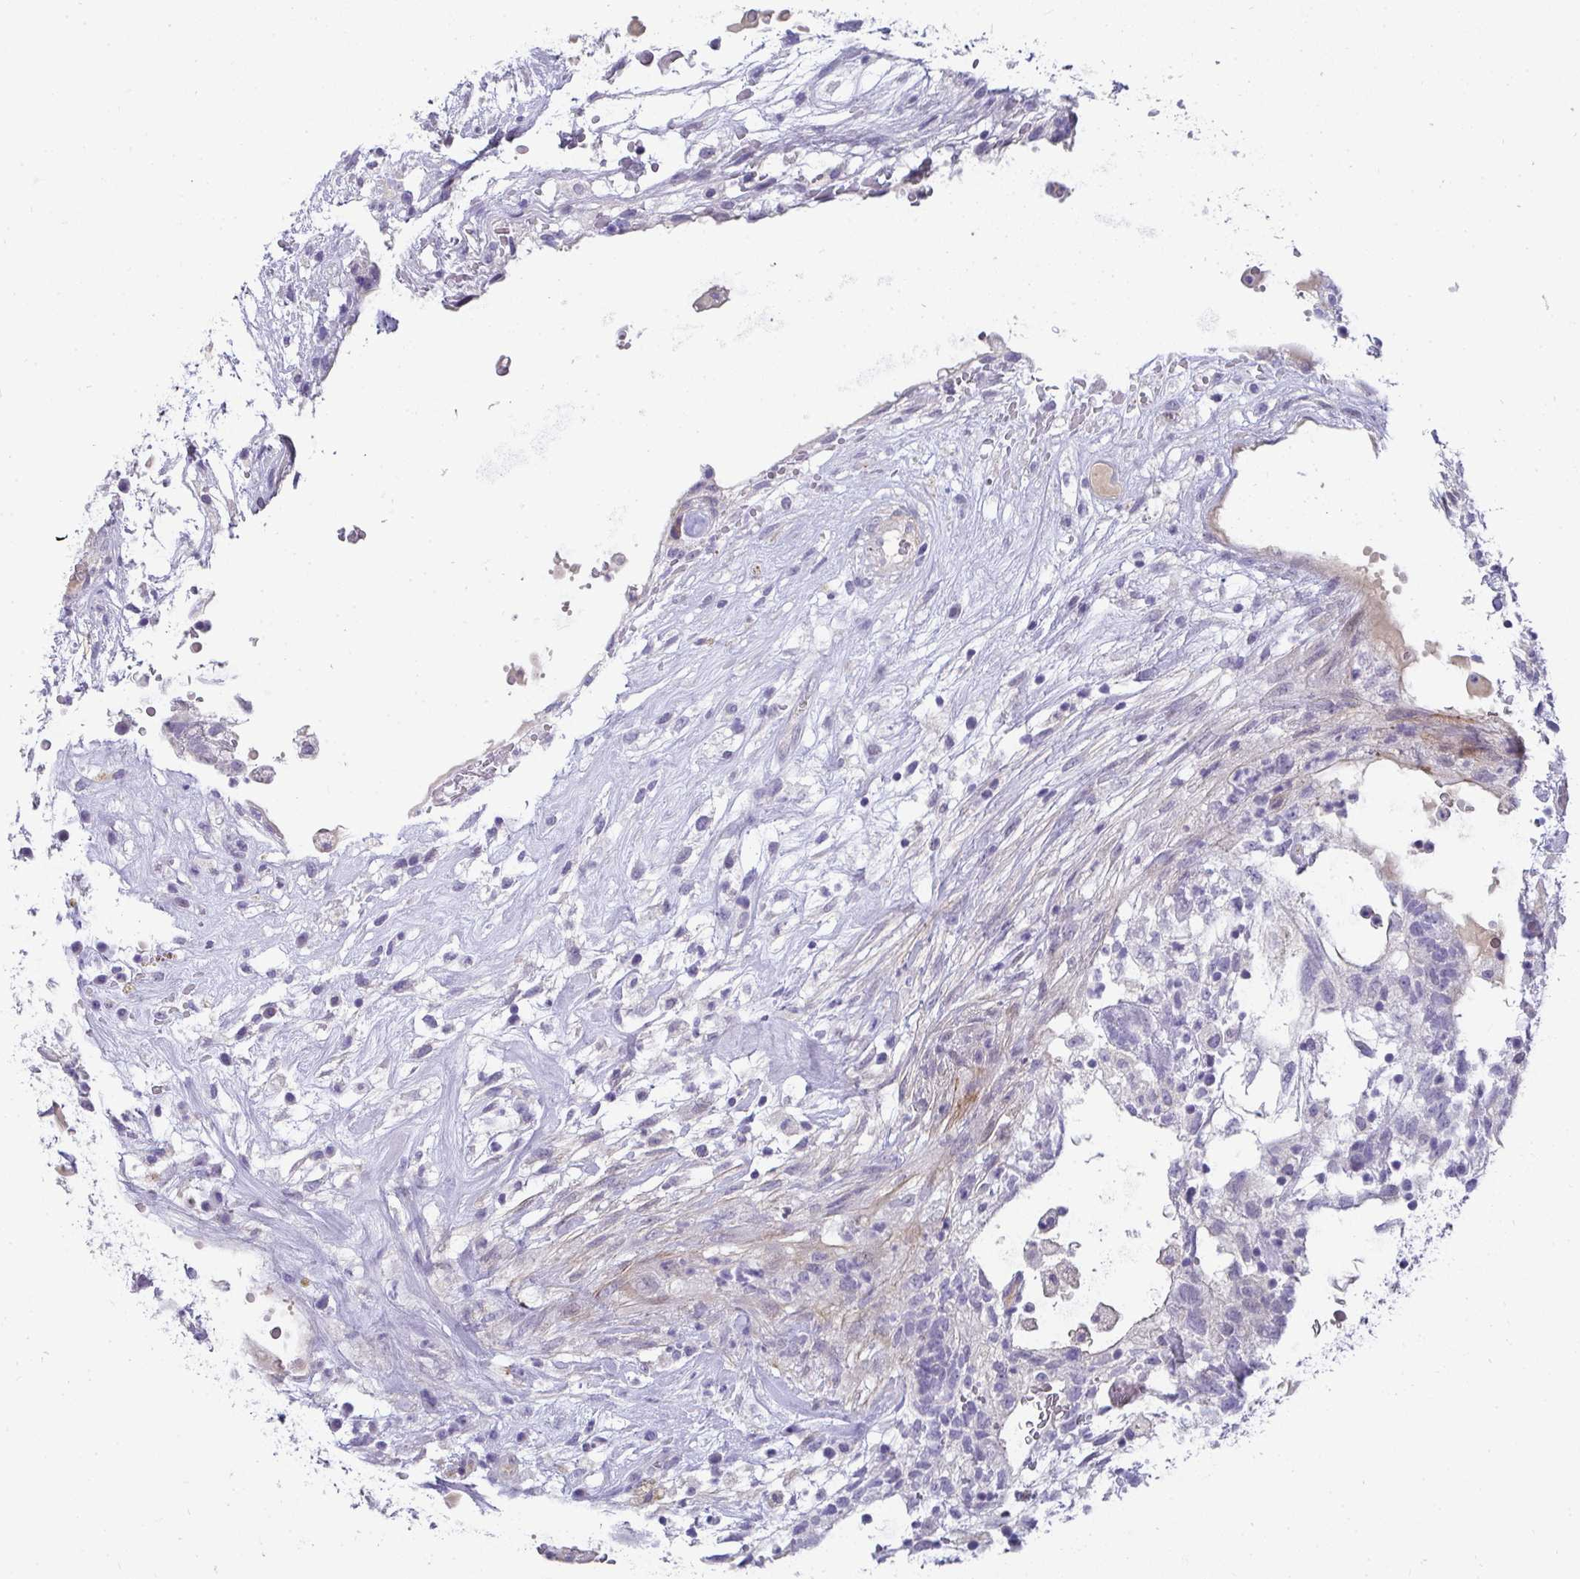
{"staining": {"intensity": "negative", "quantity": "none", "location": "none"}, "tissue": "testis cancer", "cell_type": "Tumor cells", "image_type": "cancer", "snomed": [{"axis": "morphology", "description": "Carcinoma, Embryonal, NOS"}, {"axis": "topography", "description": "Testis"}], "caption": "DAB (3,3'-diaminobenzidine) immunohistochemical staining of embryonal carcinoma (testis) reveals no significant staining in tumor cells. (Brightfield microscopy of DAB (3,3'-diaminobenzidine) immunohistochemistry at high magnification).", "gene": "AK5", "patient": {"sex": "male", "age": 32}}